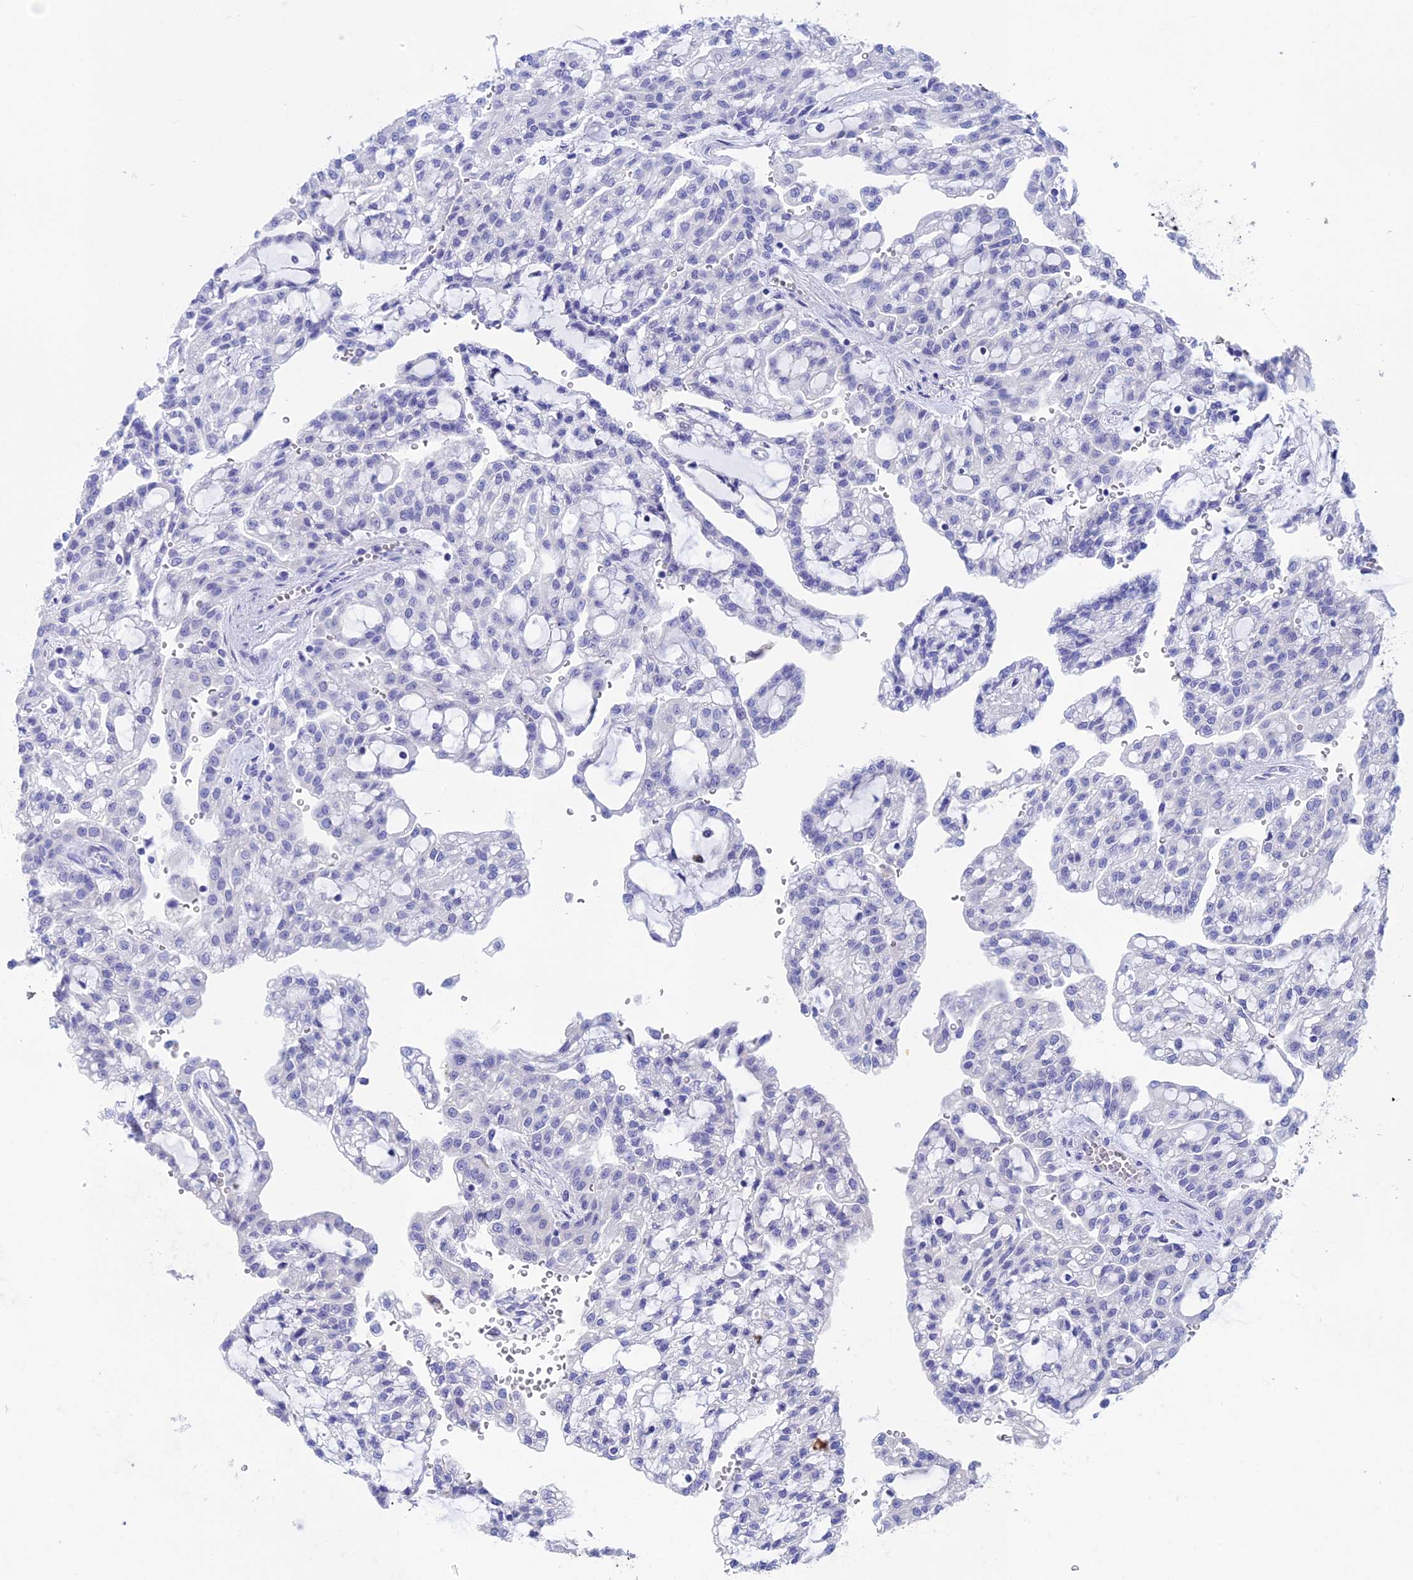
{"staining": {"intensity": "negative", "quantity": "none", "location": "none"}, "tissue": "renal cancer", "cell_type": "Tumor cells", "image_type": "cancer", "snomed": [{"axis": "morphology", "description": "Adenocarcinoma, NOS"}, {"axis": "topography", "description": "Kidney"}], "caption": "A photomicrograph of adenocarcinoma (renal) stained for a protein reveals no brown staining in tumor cells.", "gene": "BTBD19", "patient": {"sex": "male", "age": 63}}